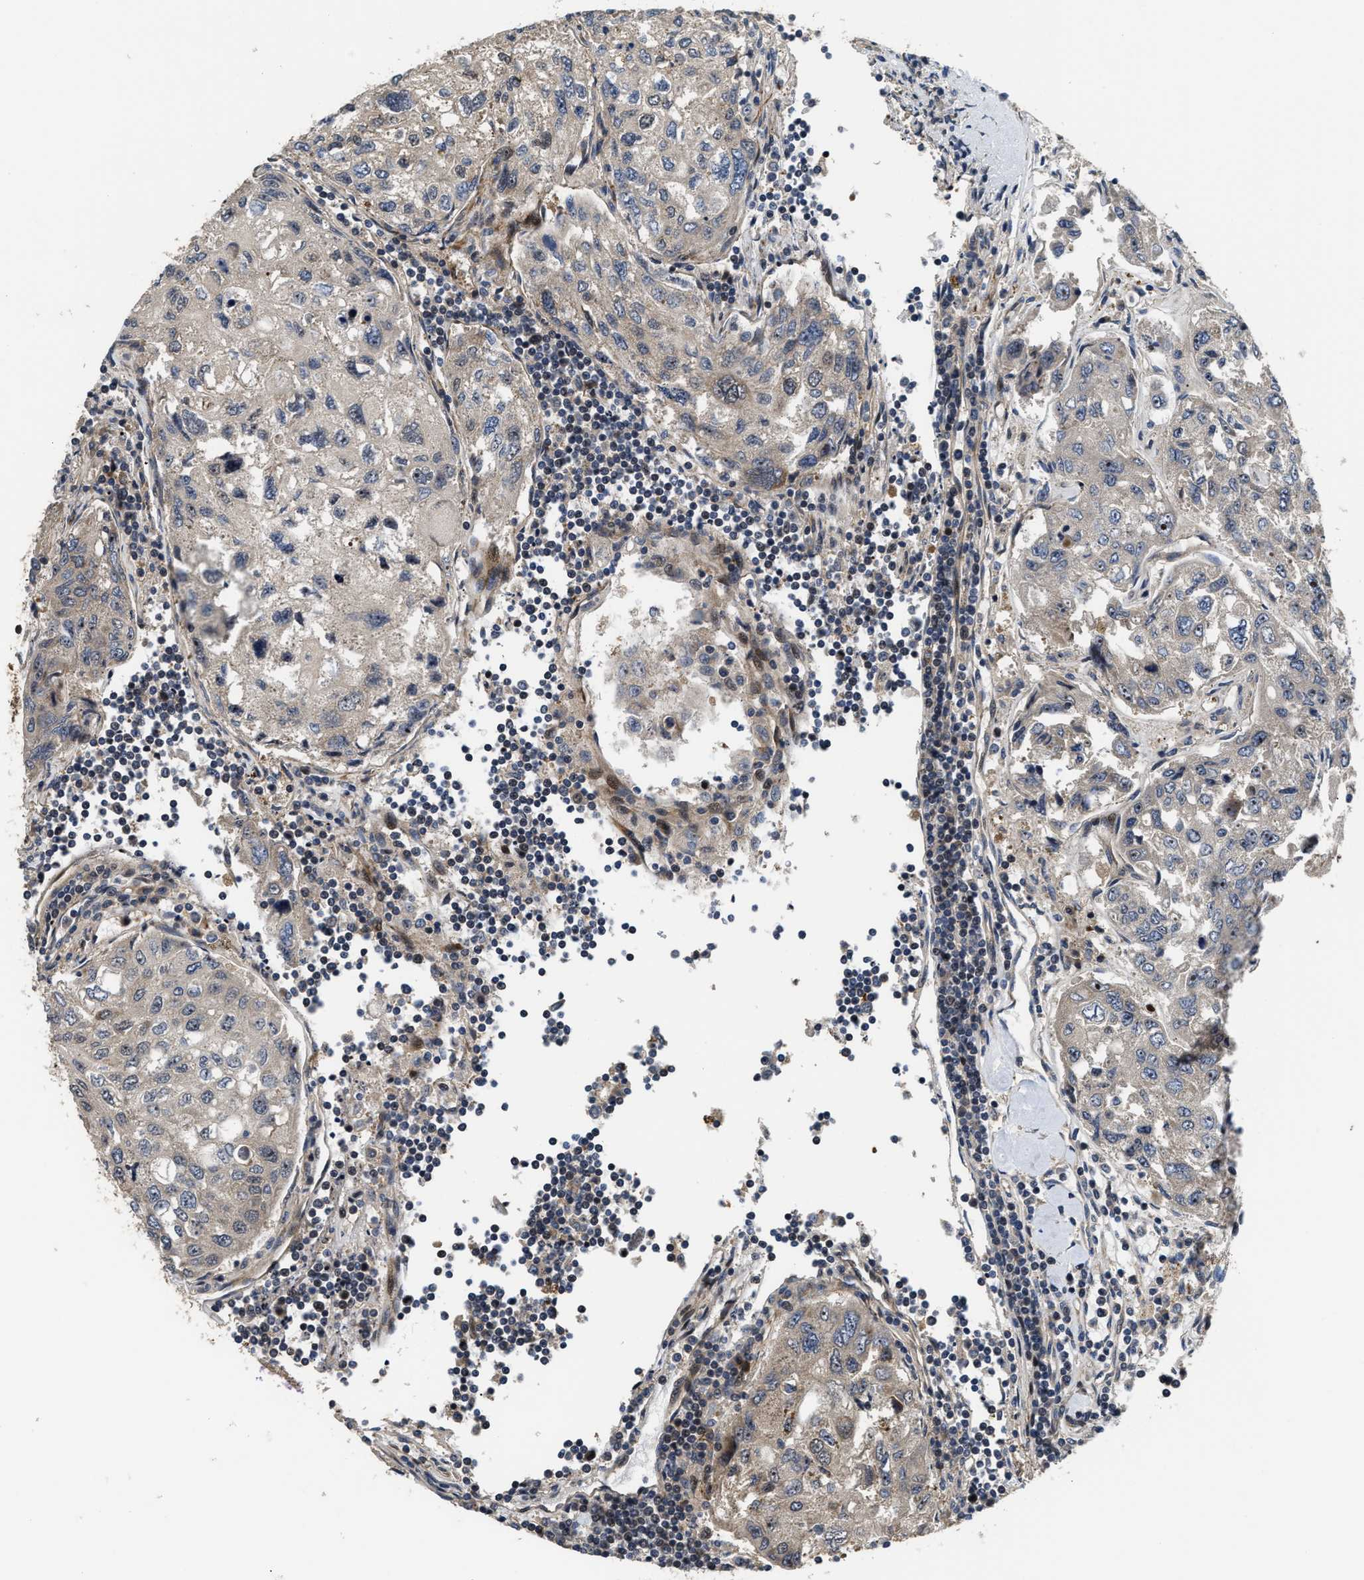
{"staining": {"intensity": "negative", "quantity": "none", "location": "none"}, "tissue": "urothelial cancer", "cell_type": "Tumor cells", "image_type": "cancer", "snomed": [{"axis": "morphology", "description": "Urothelial carcinoma, High grade"}, {"axis": "topography", "description": "Lymph node"}, {"axis": "topography", "description": "Urinary bladder"}], "caption": "IHC of human urothelial cancer displays no positivity in tumor cells.", "gene": "ALDH3A2", "patient": {"sex": "male", "age": 51}}